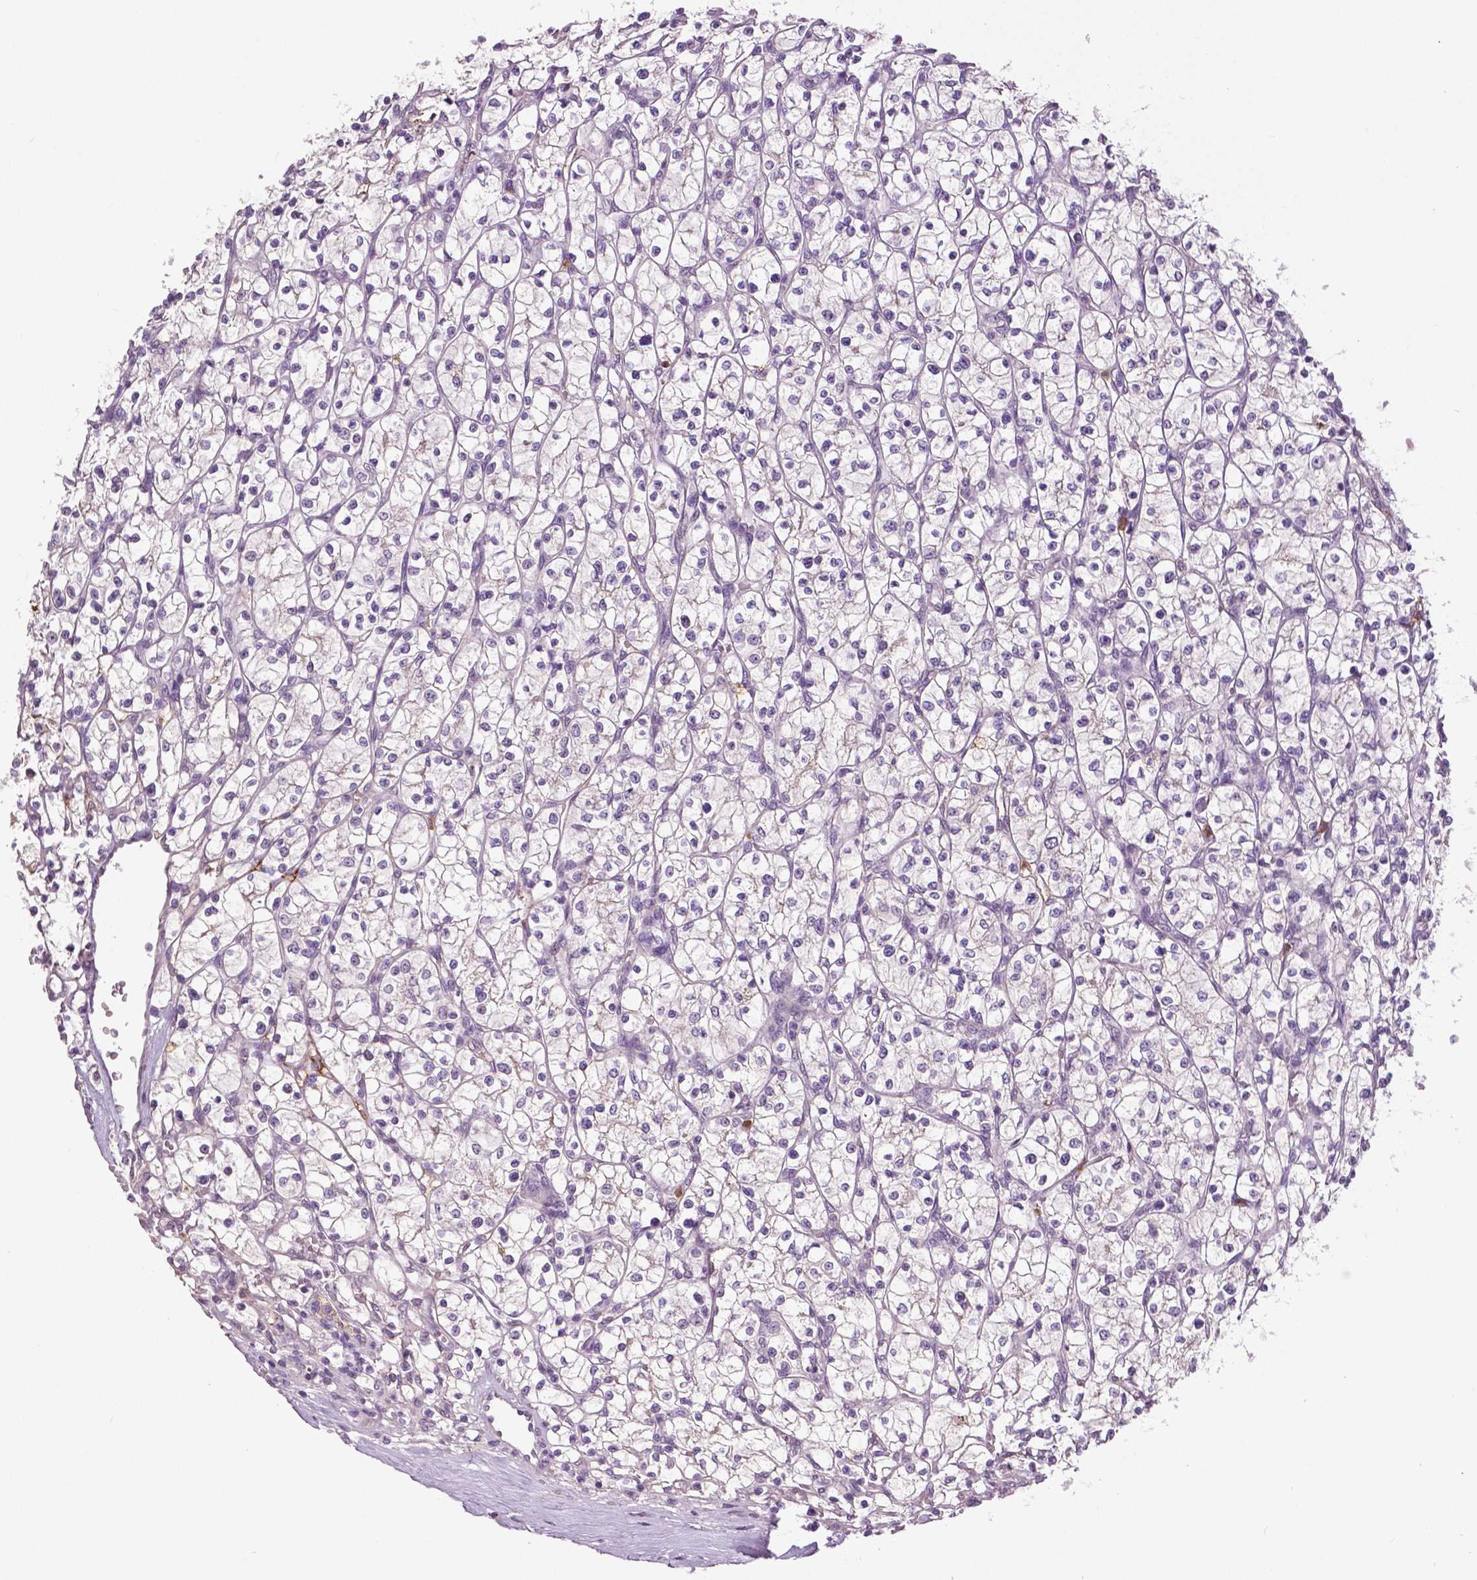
{"staining": {"intensity": "negative", "quantity": "none", "location": "none"}, "tissue": "renal cancer", "cell_type": "Tumor cells", "image_type": "cancer", "snomed": [{"axis": "morphology", "description": "Adenocarcinoma, NOS"}, {"axis": "topography", "description": "Kidney"}], "caption": "DAB (3,3'-diaminobenzidine) immunohistochemical staining of human adenocarcinoma (renal) reveals no significant positivity in tumor cells. (IHC, brightfield microscopy, high magnification).", "gene": "PTPN5", "patient": {"sex": "female", "age": 64}}